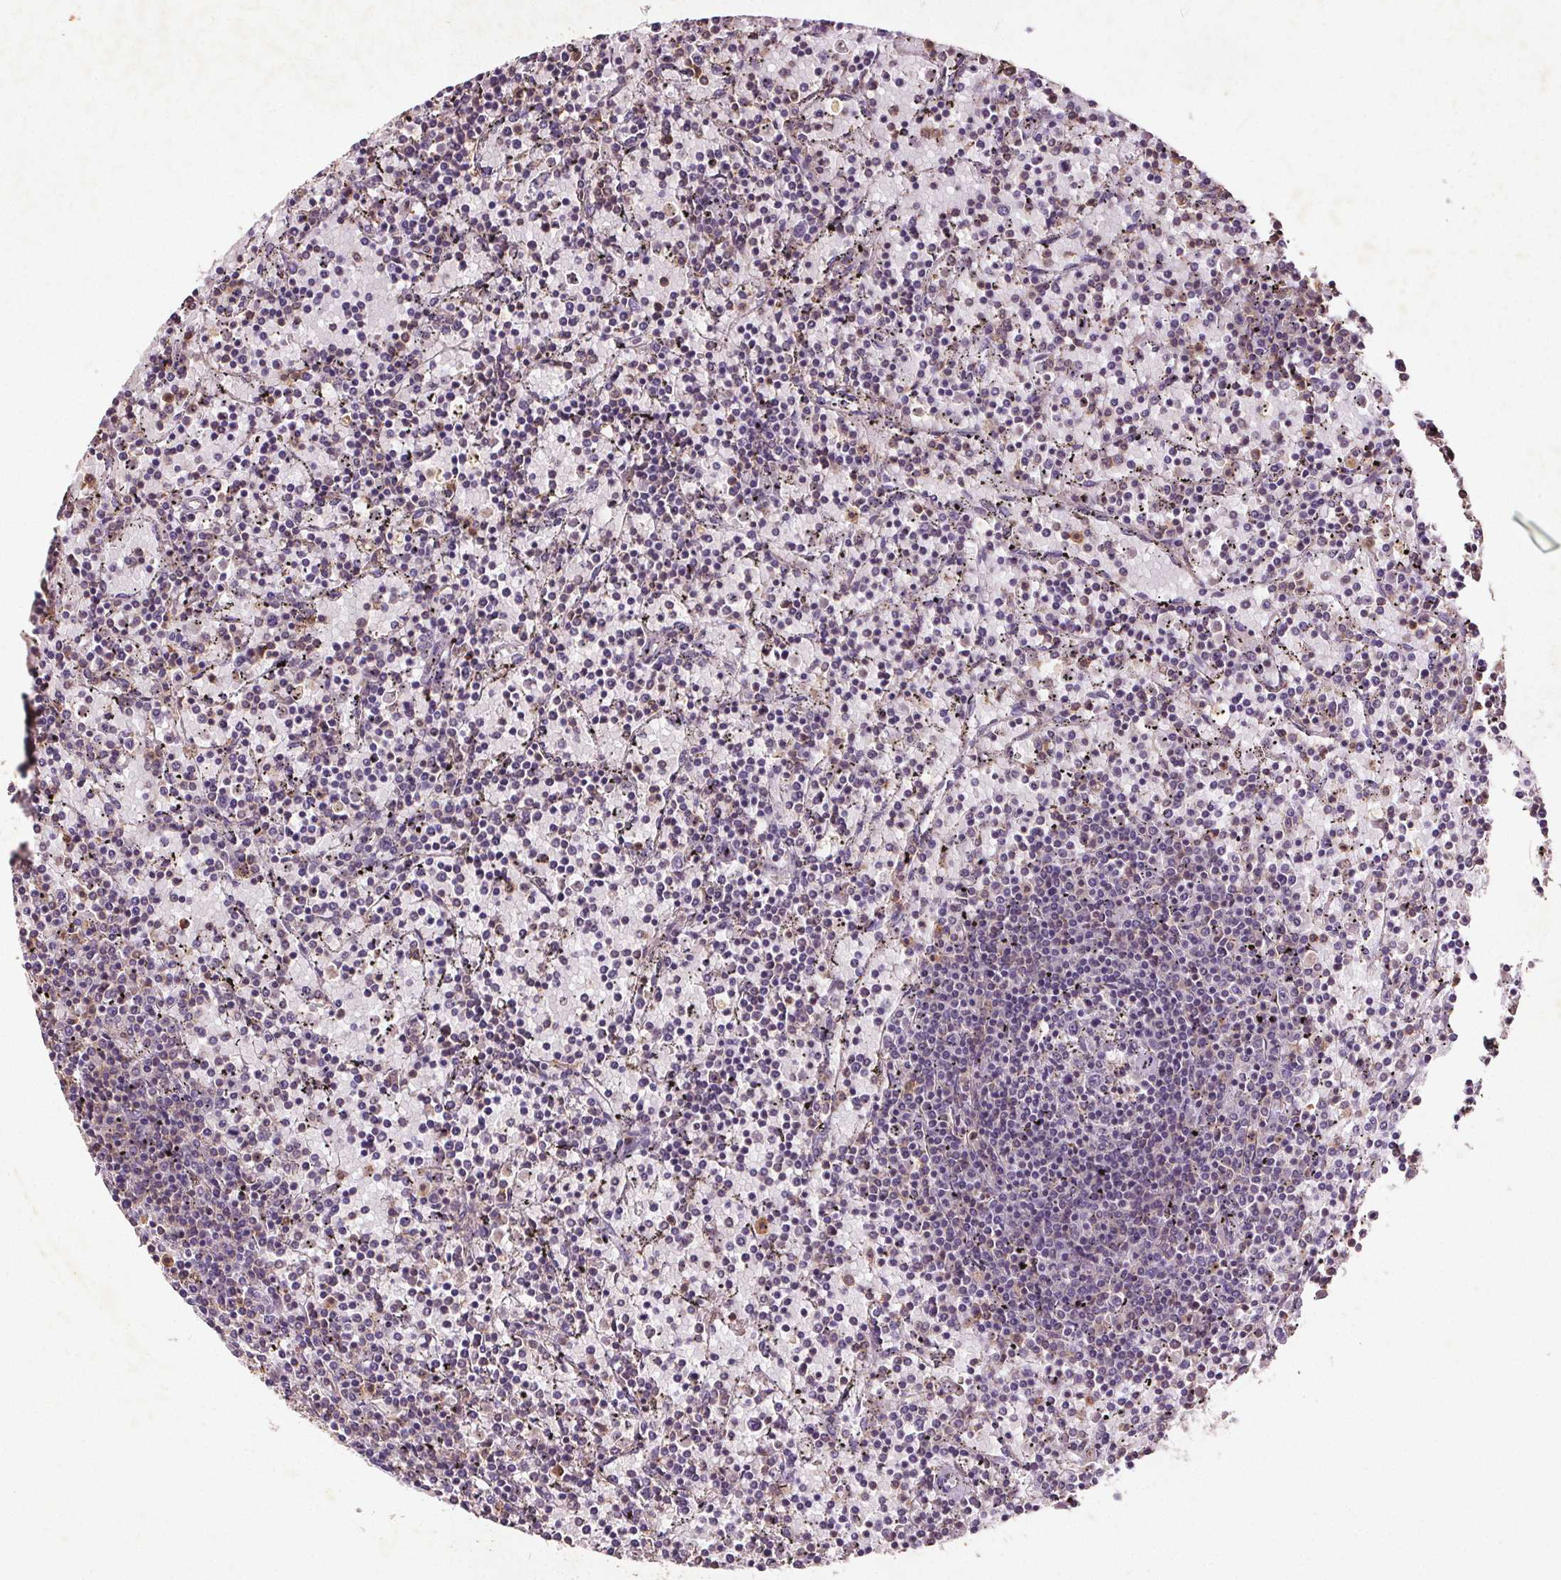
{"staining": {"intensity": "negative", "quantity": "none", "location": "none"}, "tissue": "lymphoma", "cell_type": "Tumor cells", "image_type": "cancer", "snomed": [{"axis": "morphology", "description": "Malignant lymphoma, non-Hodgkin's type, Low grade"}, {"axis": "topography", "description": "Spleen"}], "caption": "Tumor cells show no significant protein staining in low-grade malignant lymphoma, non-Hodgkin's type.", "gene": "C19orf84", "patient": {"sex": "female", "age": 77}}